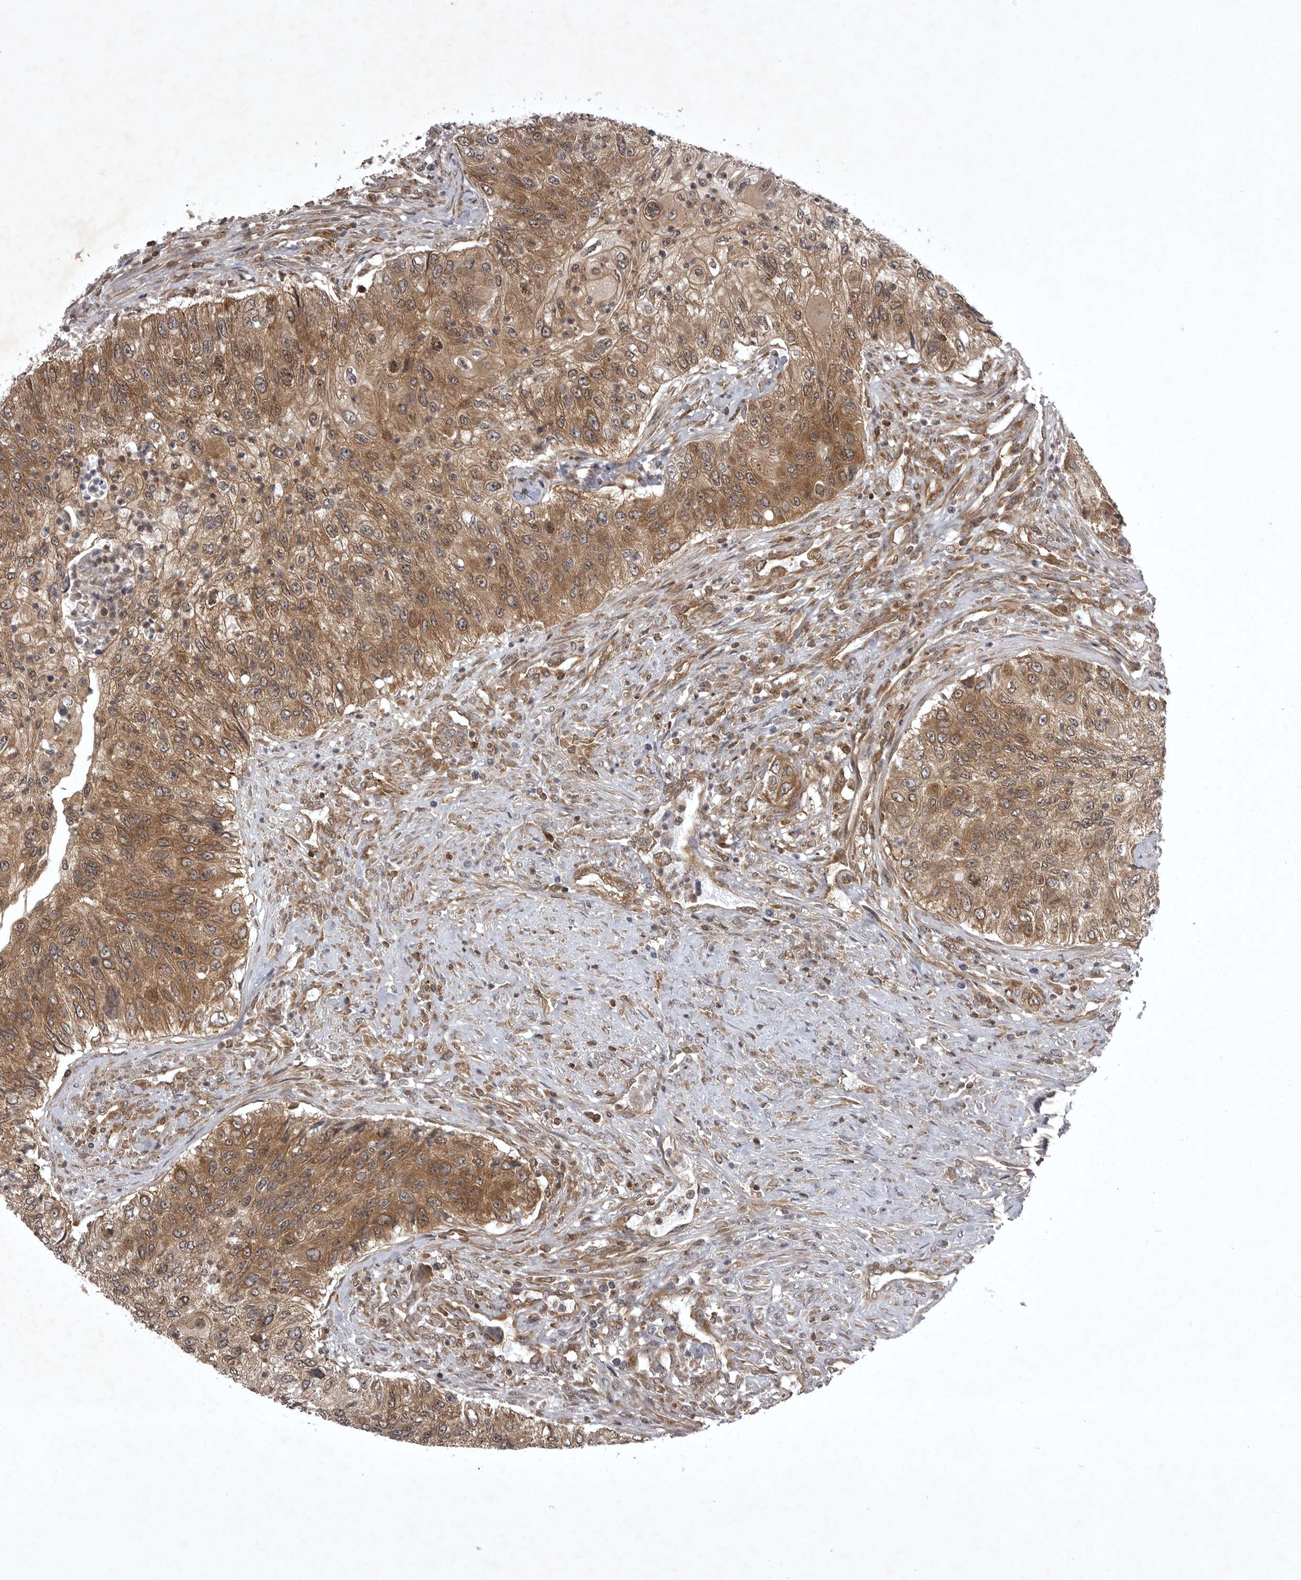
{"staining": {"intensity": "moderate", "quantity": ">75%", "location": "cytoplasmic/membranous"}, "tissue": "urothelial cancer", "cell_type": "Tumor cells", "image_type": "cancer", "snomed": [{"axis": "morphology", "description": "Urothelial carcinoma, High grade"}, {"axis": "topography", "description": "Urinary bladder"}], "caption": "Human urothelial cancer stained for a protein (brown) demonstrates moderate cytoplasmic/membranous positive staining in about >75% of tumor cells.", "gene": "STK24", "patient": {"sex": "female", "age": 60}}